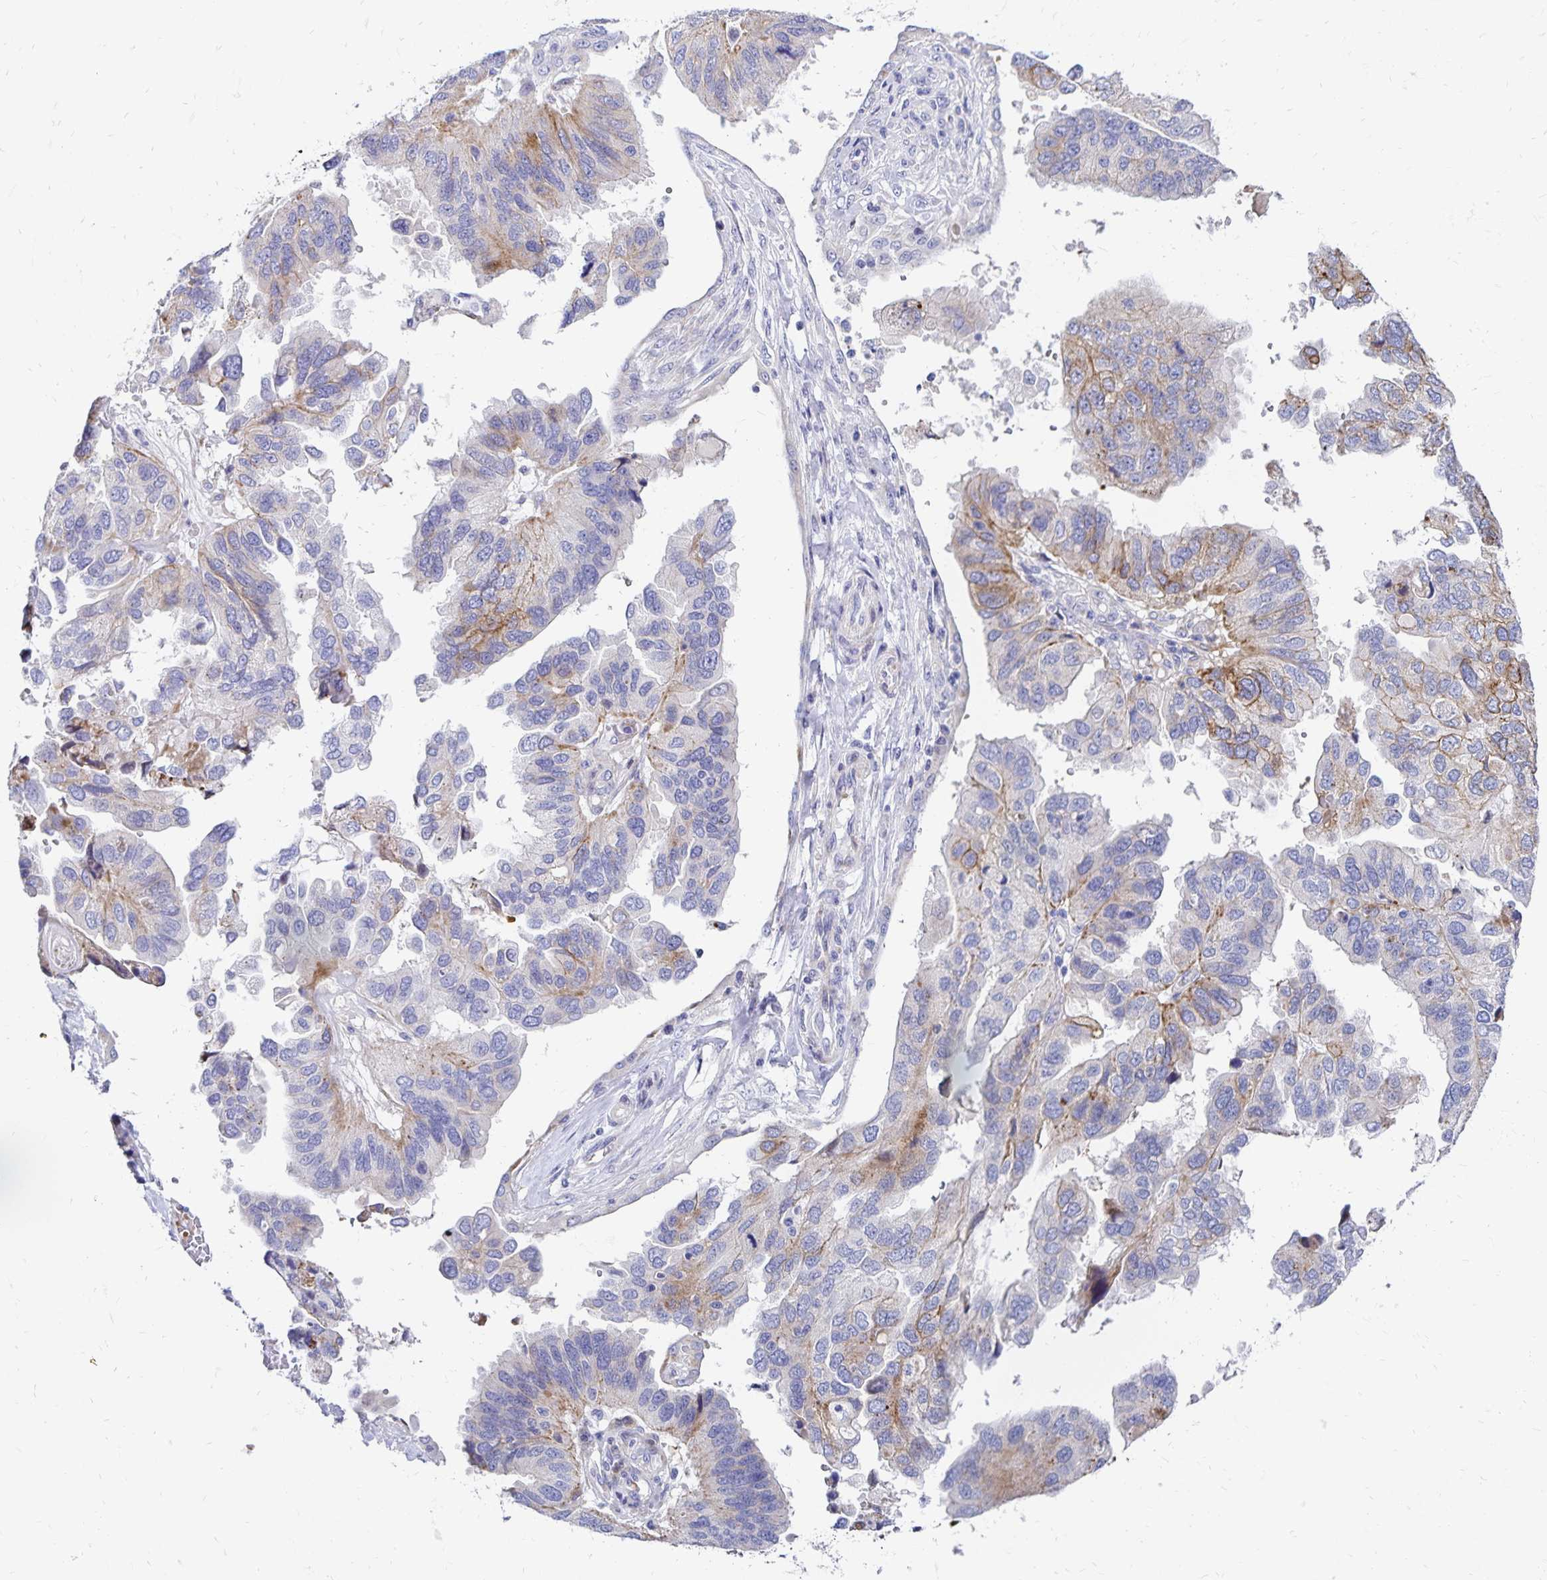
{"staining": {"intensity": "moderate", "quantity": "<25%", "location": "cytoplasmic/membranous"}, "tissue": "ovarian cancer", "cell_type": "Tumor cells", "image_type": "cancer", "snomed": [{"axis": "morphology", "description": "Cystadenocarcinoma, serous, NOS"}, {"axis": "topography", "description": "Ovary"}], "caption": "DAB (3,3'-diaminobenzidine) immunohistochemical staining of human serous cystadenocarcinoma (ovarian) reveals moderate cytoplasmic/membranous protein staining in about <25% of tumor cells.", "gene": "NECAP1", "patient": {"sex": "female", "age": 79}}